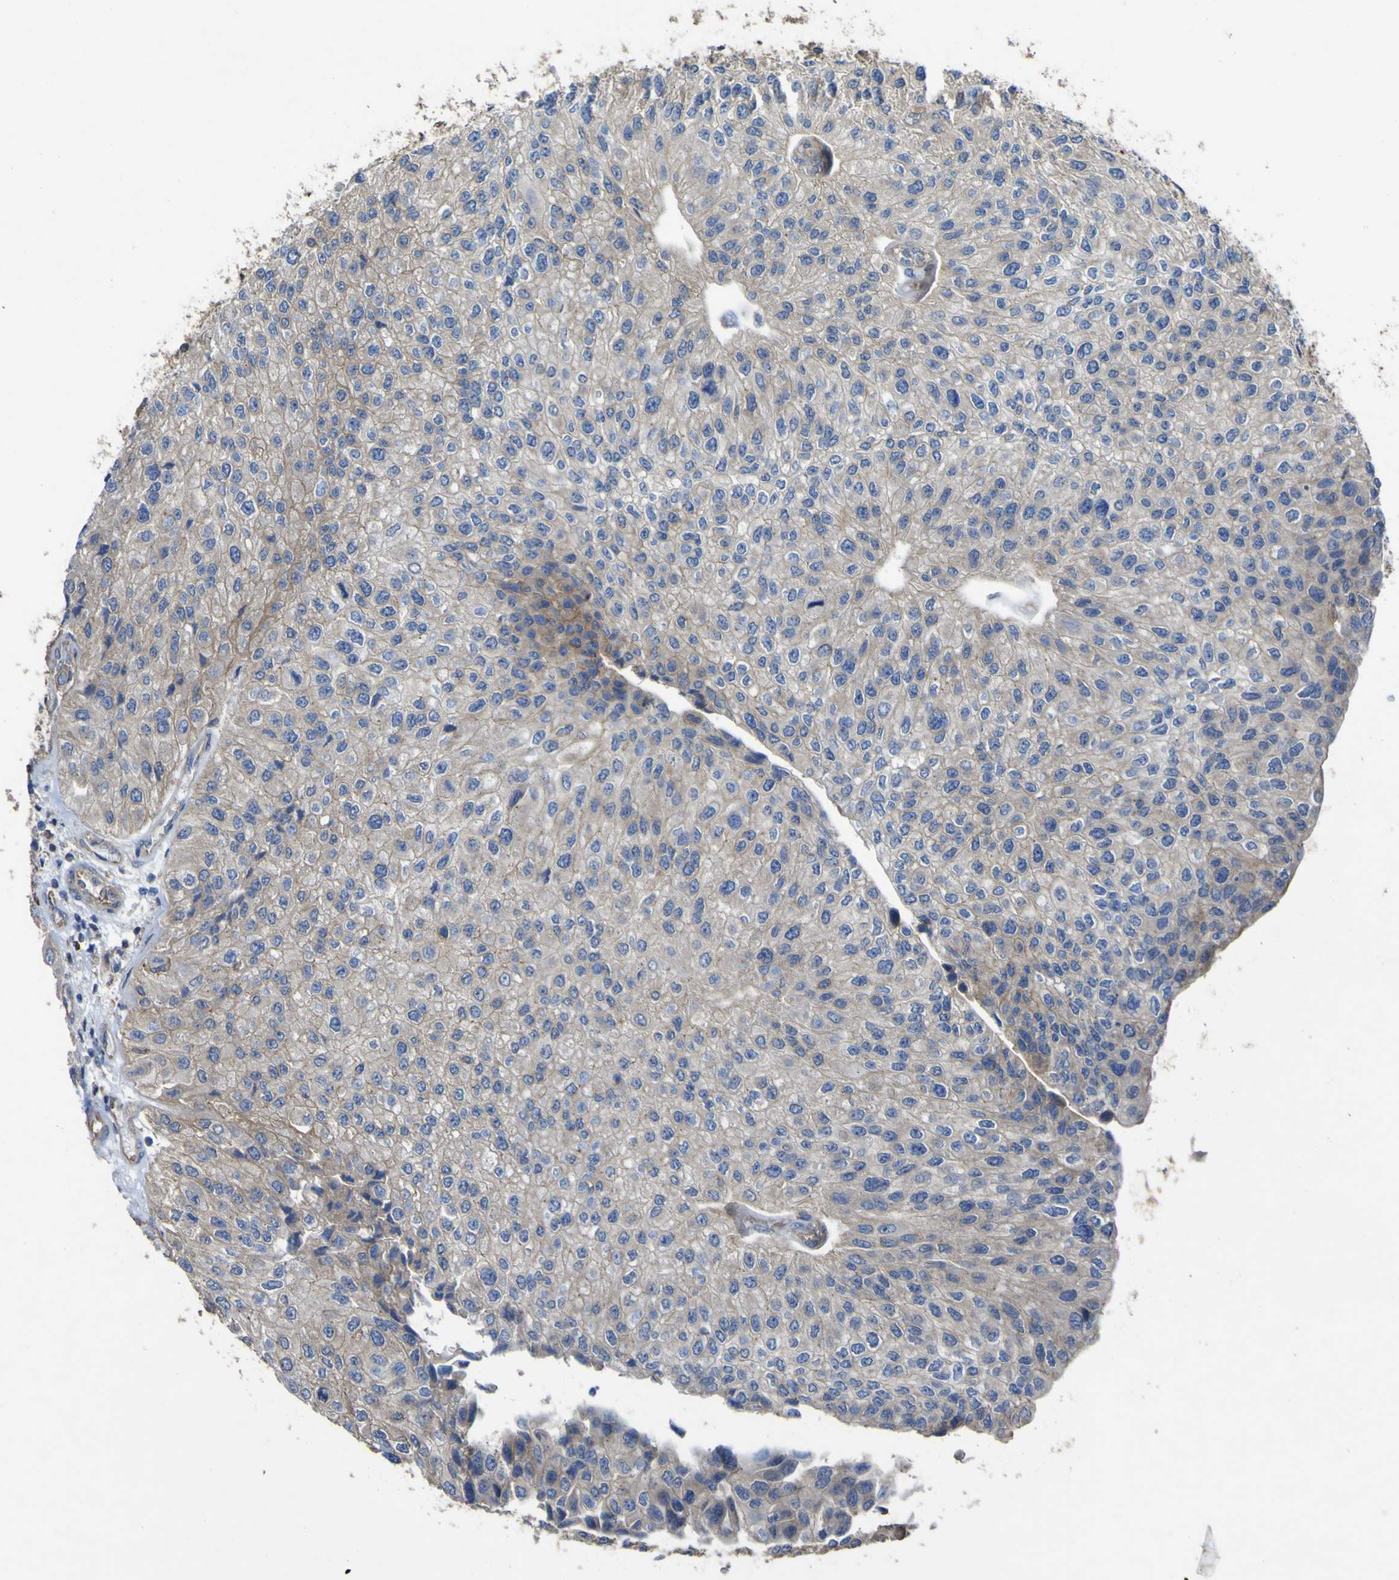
{"staining": {"intensity": "weak", "quantity": ">75%", "location": "cytoplasmic/membranous"}, "tissue": "urothelial cancer", "cell_type": "Tumor cells", "image_type": "cancer", "snomed": [{"axis": "morphology", "description": "Urothelial carcinoma, High grade"}, {"axis": "topography", "description": "Kidney"}, {"axis": "topography", "description": "Urinary bladder"}], "caption": "A brown stain labels weak cytoplasmic/membranous expression of a protein in urothelial cancer tumor cells.", "gene": "TNFSF15", "patient": {"sex": "male", "age": 77}}